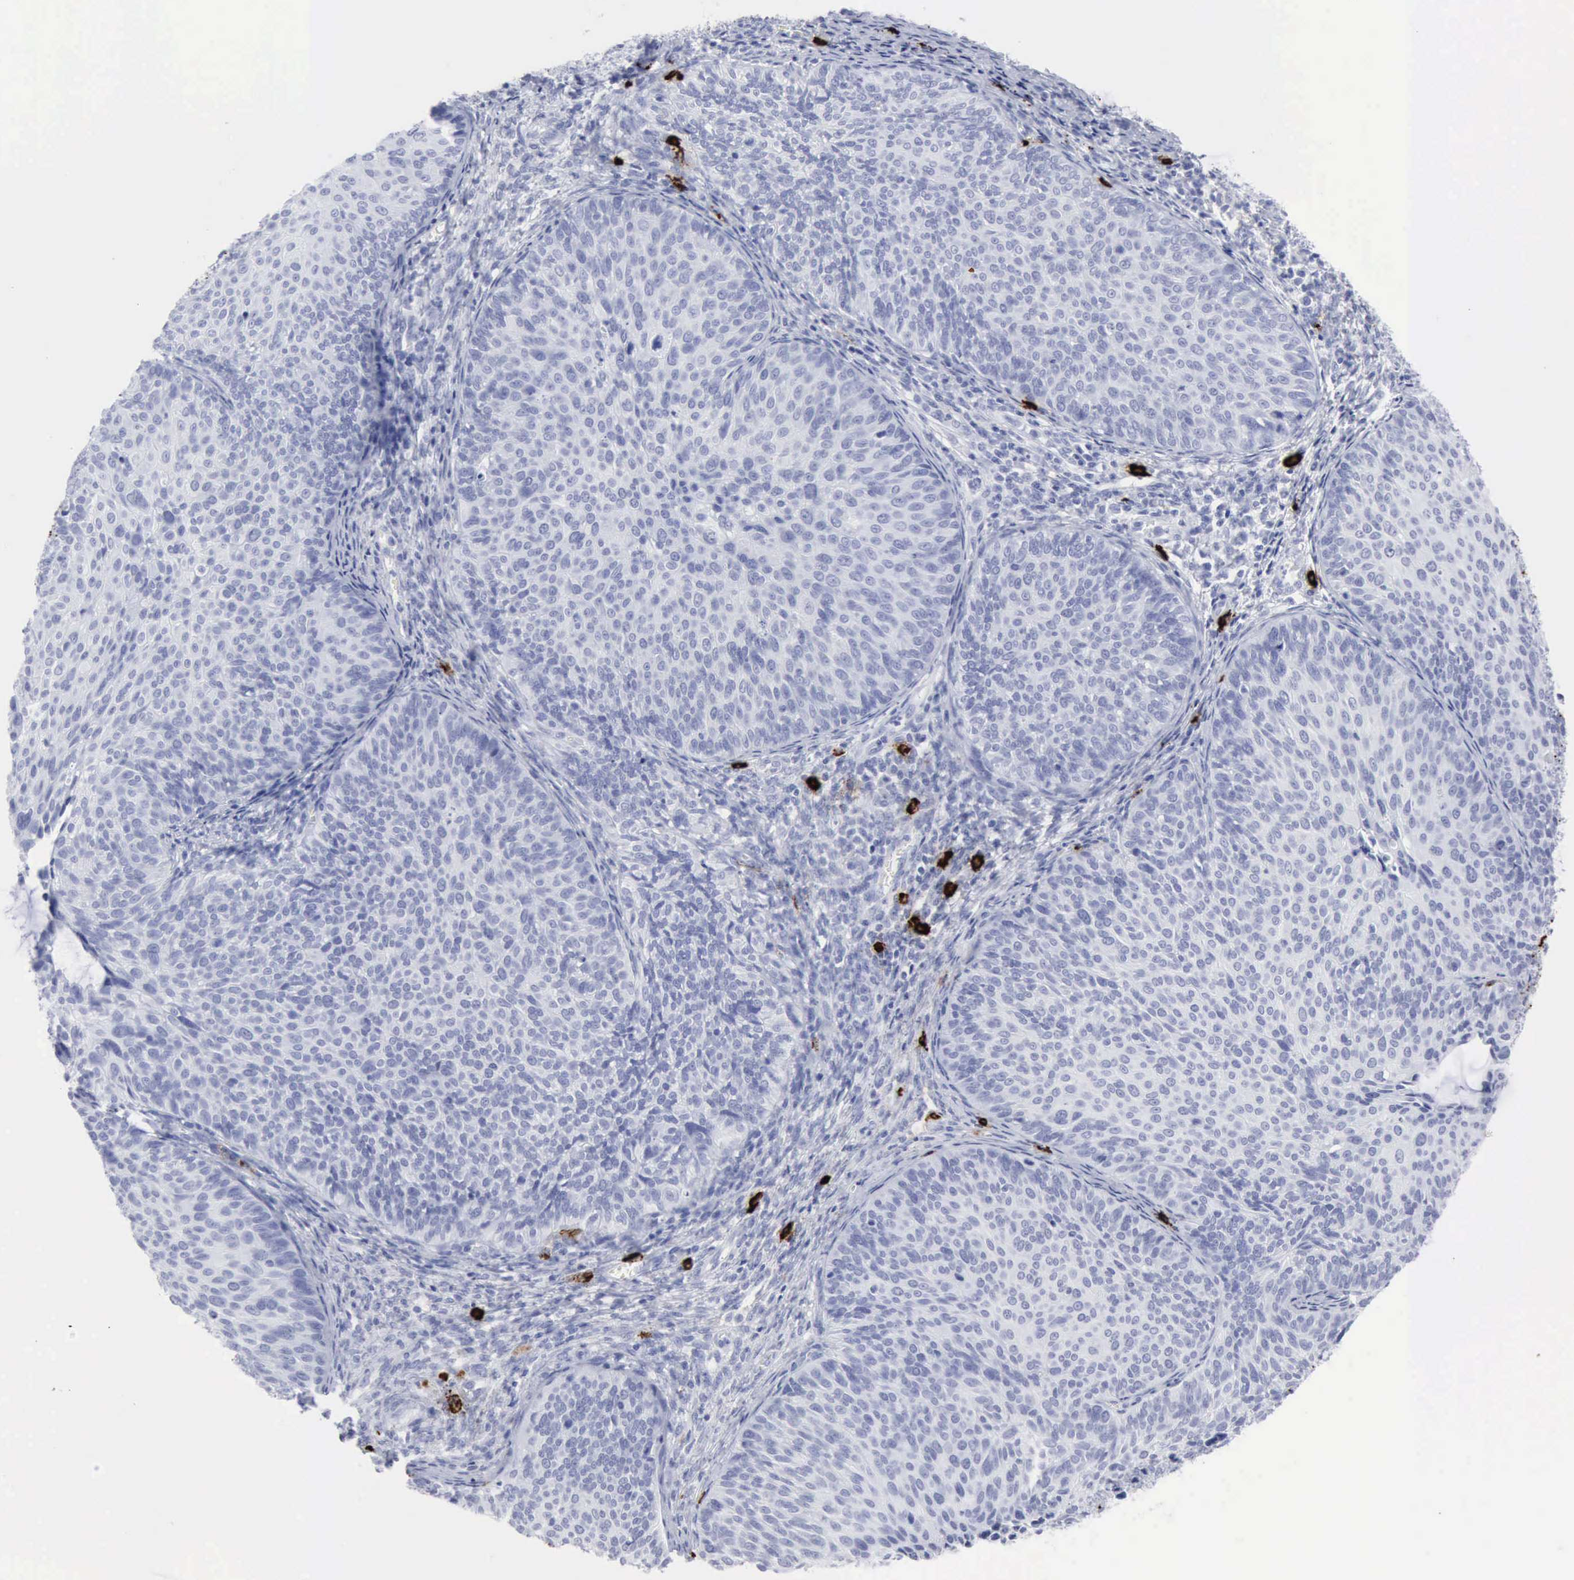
{"staining": {"intensity": "negative", "quantity": "none", "location": "none"}, "tissue": "cervical cancer", "cell_type": "Tumor cells", "image_type": "cancer", "snomed": [{"axis": "morphology", "description": "Squamous cell carcinoma, NOS"}, {"axis": "topography", "description": "Cervix"}], "caption": "DAB (3,3'-diaminobenzidine) immunohistochemical staining of human squamous cell carcinoma (cervical) demonstrates no significant staining in tumor cells. Brightfield microscopy of IHC stained with DAB (brown) and hematoxylin (blue), captured at high magnification.", "gene": "CMA1", "patient": {"sex": "female", "age": 36}}